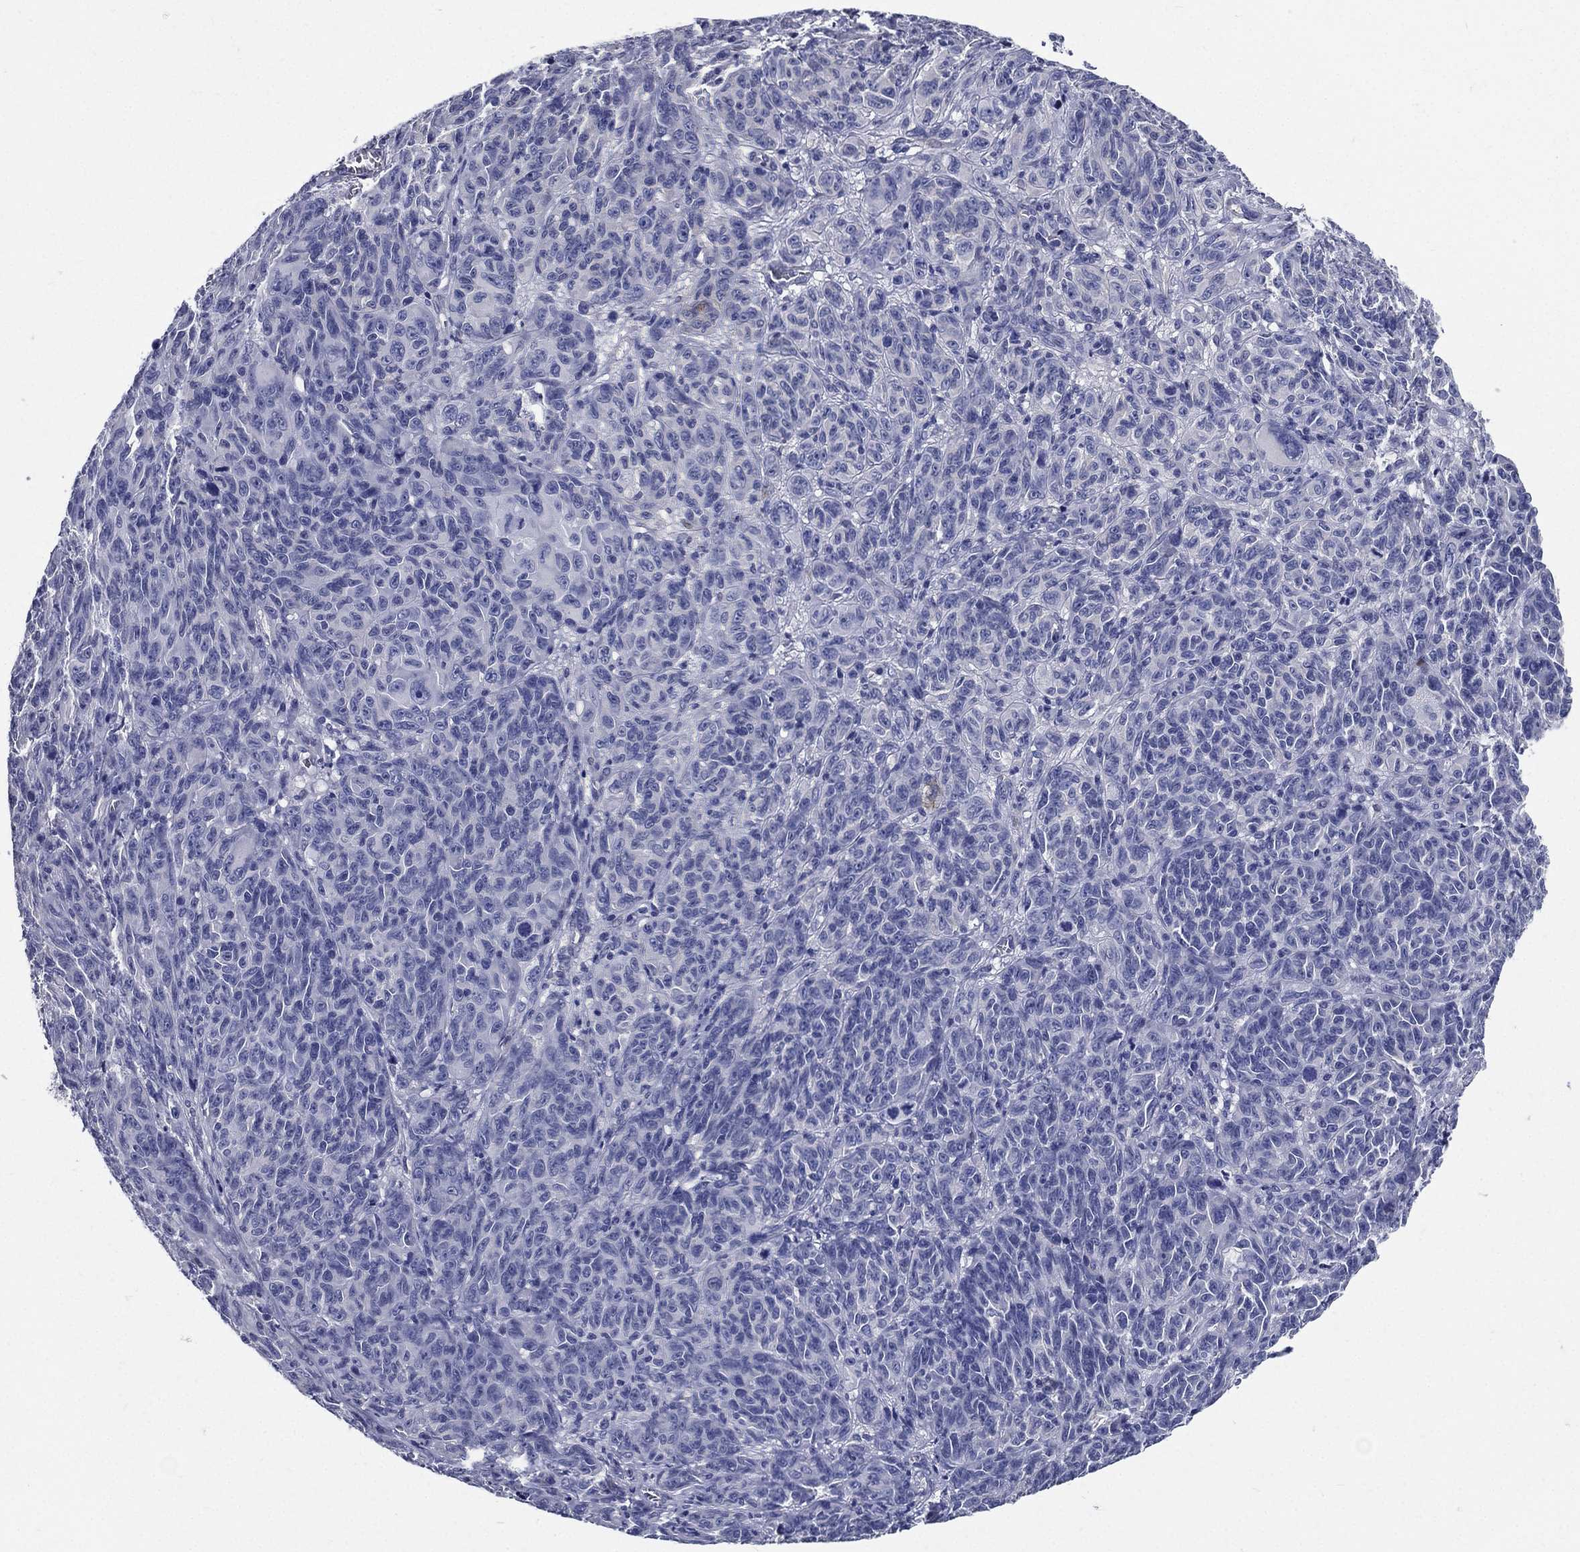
{"staining": {"intensity": "negative", "quantity": "none", "location": "none"}, "tissue": "melanoma", "cell_type": "Tumor cells", "image_type": "cancer", "snomed": [{"axis": "morphology", "description": "Malignant melanoma, NOS"}, {"axis": "topography", "description": "Vulva, labia, clitoris and Bartholin´s gland, NO"}], "caption": "Immunohistochemistry histopathology image of human melanoma stained for a protein (brown), which demonstrates no expression in tumor cells.", "gene": "DPYS", "patient": {"sex": "female", "age": 75}}